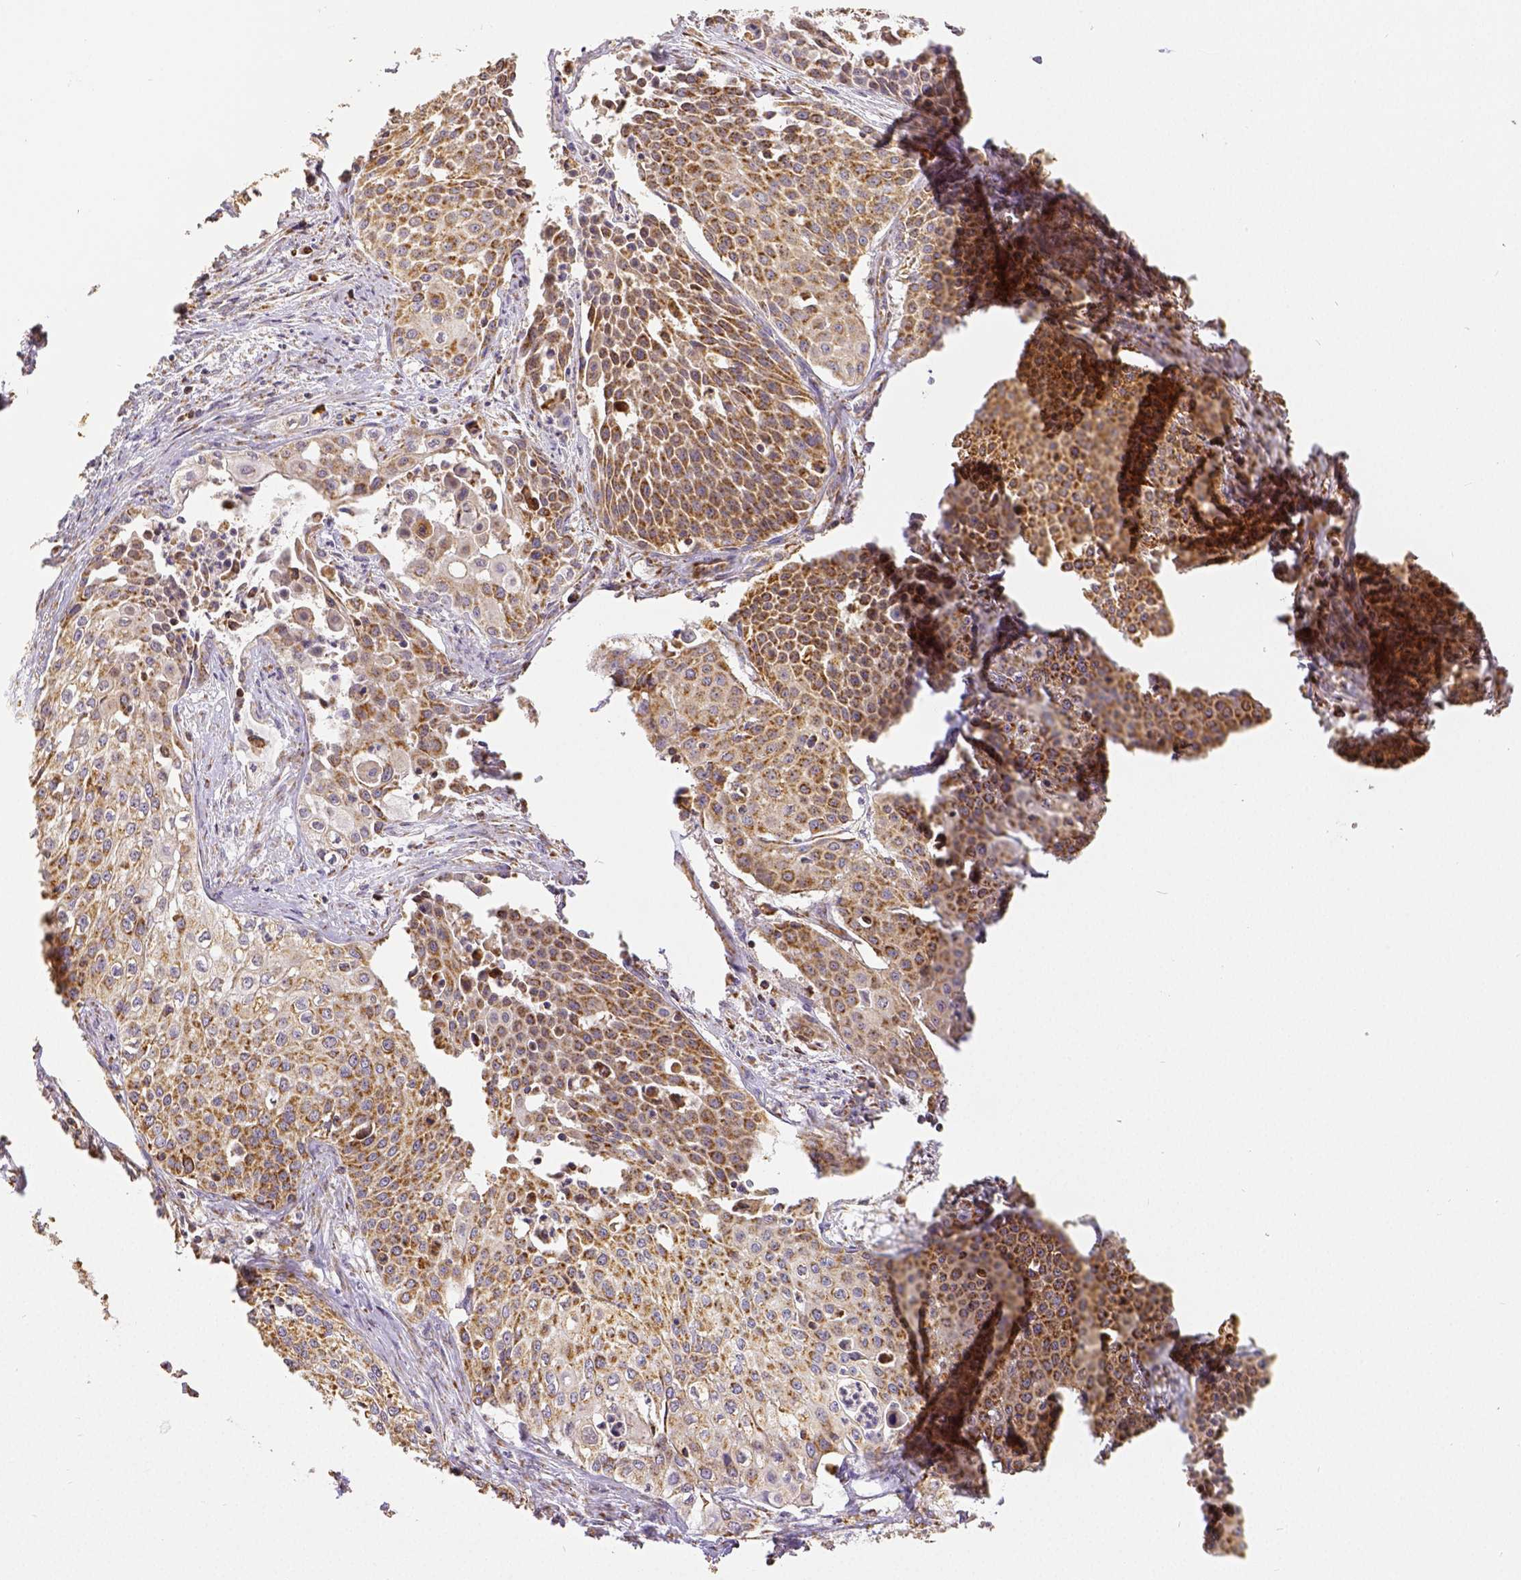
{"staining": {"intensity": "moderate", "quantity": ">75%", "location": "cytoplasmic/membranous"}, "tissue": "cervical cancer", "cell_type": "Tumor cells", "image_type": "cancer", "snomed": [{"axis": "morphology", "description": "Squamous cell carcinoma, NOS"}, {"axis": "topography", "description": "Cervix"}], "caption": "A photomicrograph showing moderate cytoplasmic/membranous expression in about >75% of tumor cells in squamous cell carcinoma (cervical), as visualized by brown immunohistochemical staining.", "gene": "SDHB", "patient": {"sex": "female", "age": 39}}